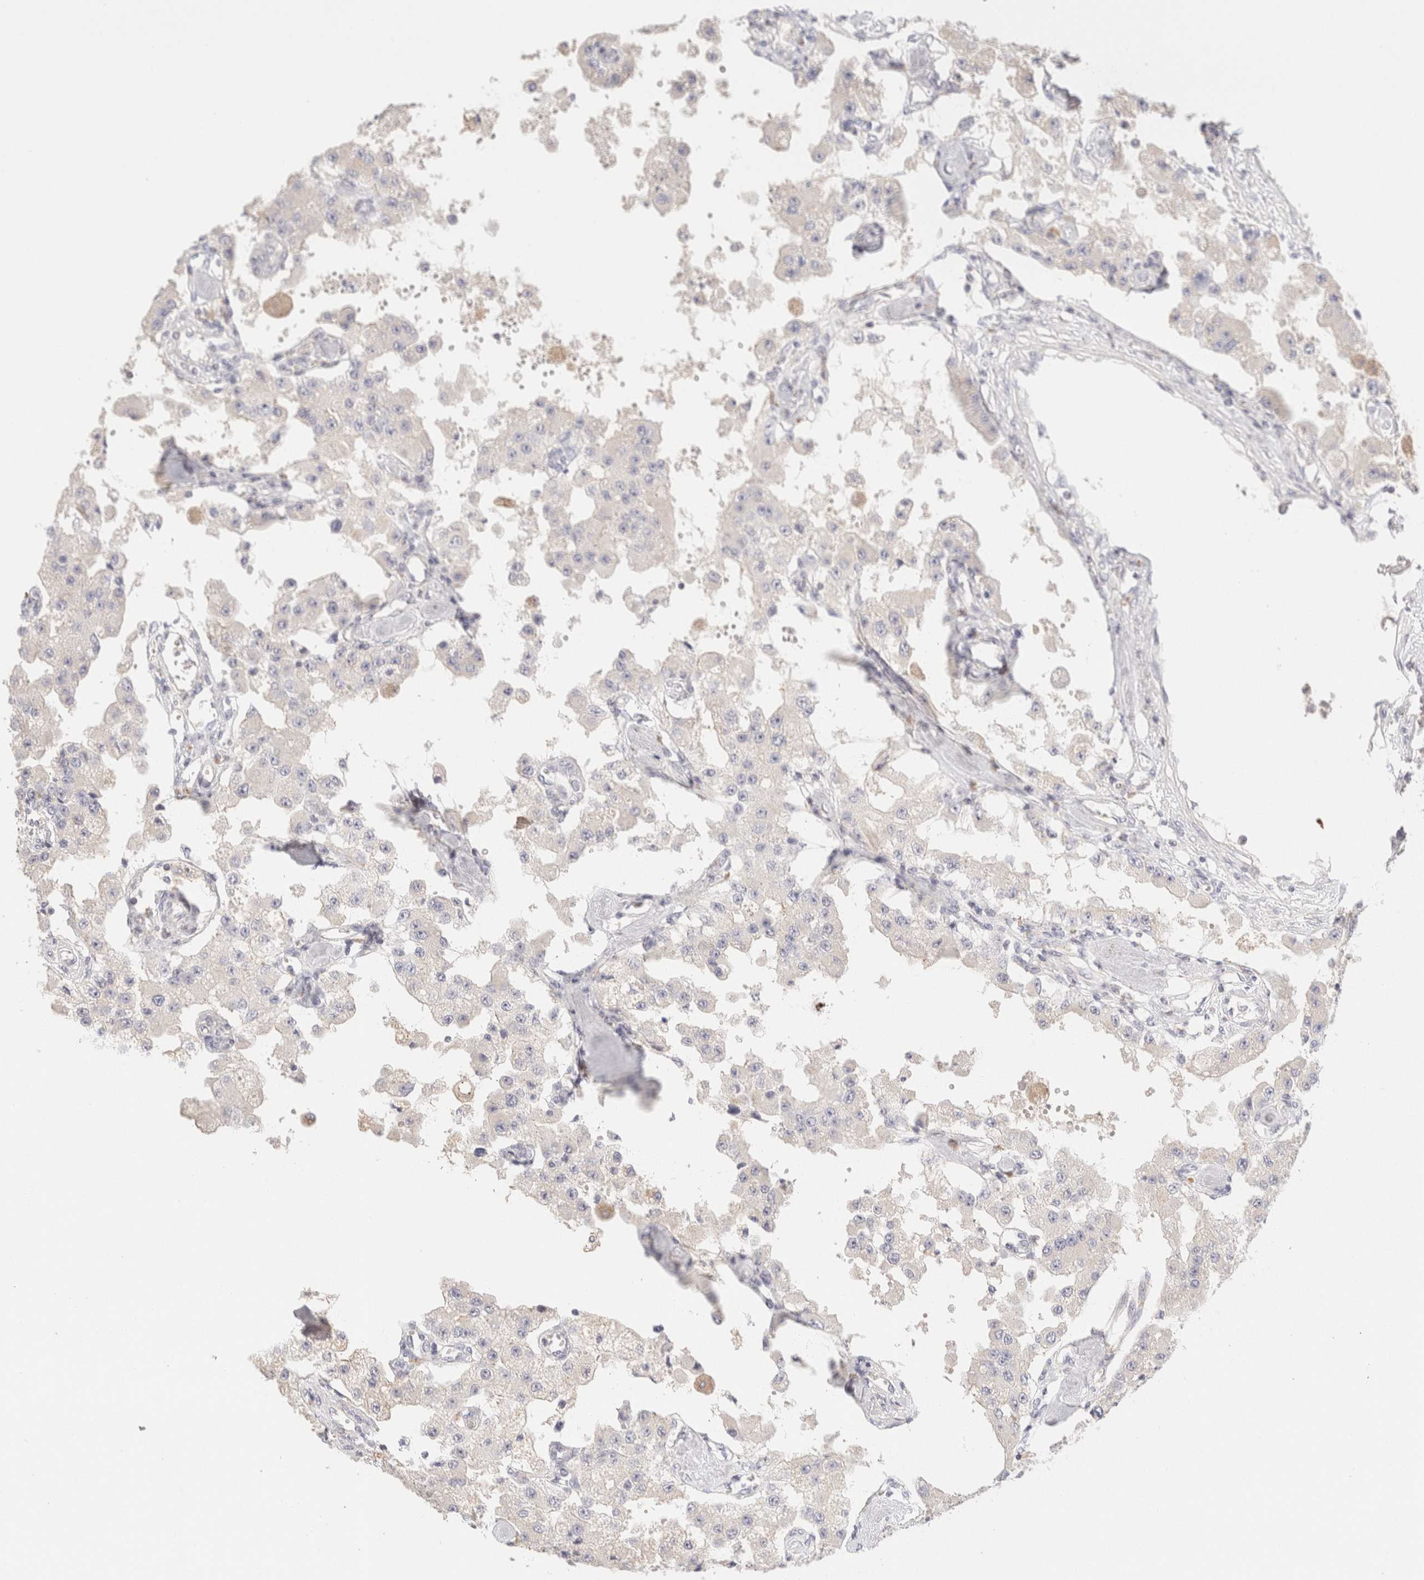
{"staining": {"intensity": "negative", "quantity": "none", "location": "none"}, "tissue": "carcinoid", "cell_type": "Tumor cells", "image_type": "cancer", "snomed": [{"axis": "morphology", "description": "Carcinoid, malignant, NOS"}, {"axis": "topography", "description": "Pancreas"}], "caption": "This is an immunohistochemistry (IHC) photomicrograph of human carcinoid. There is no expression in tumor cells.", "gene": "SCGB2A2", "patient": {"sex": "male", "age": 41}}